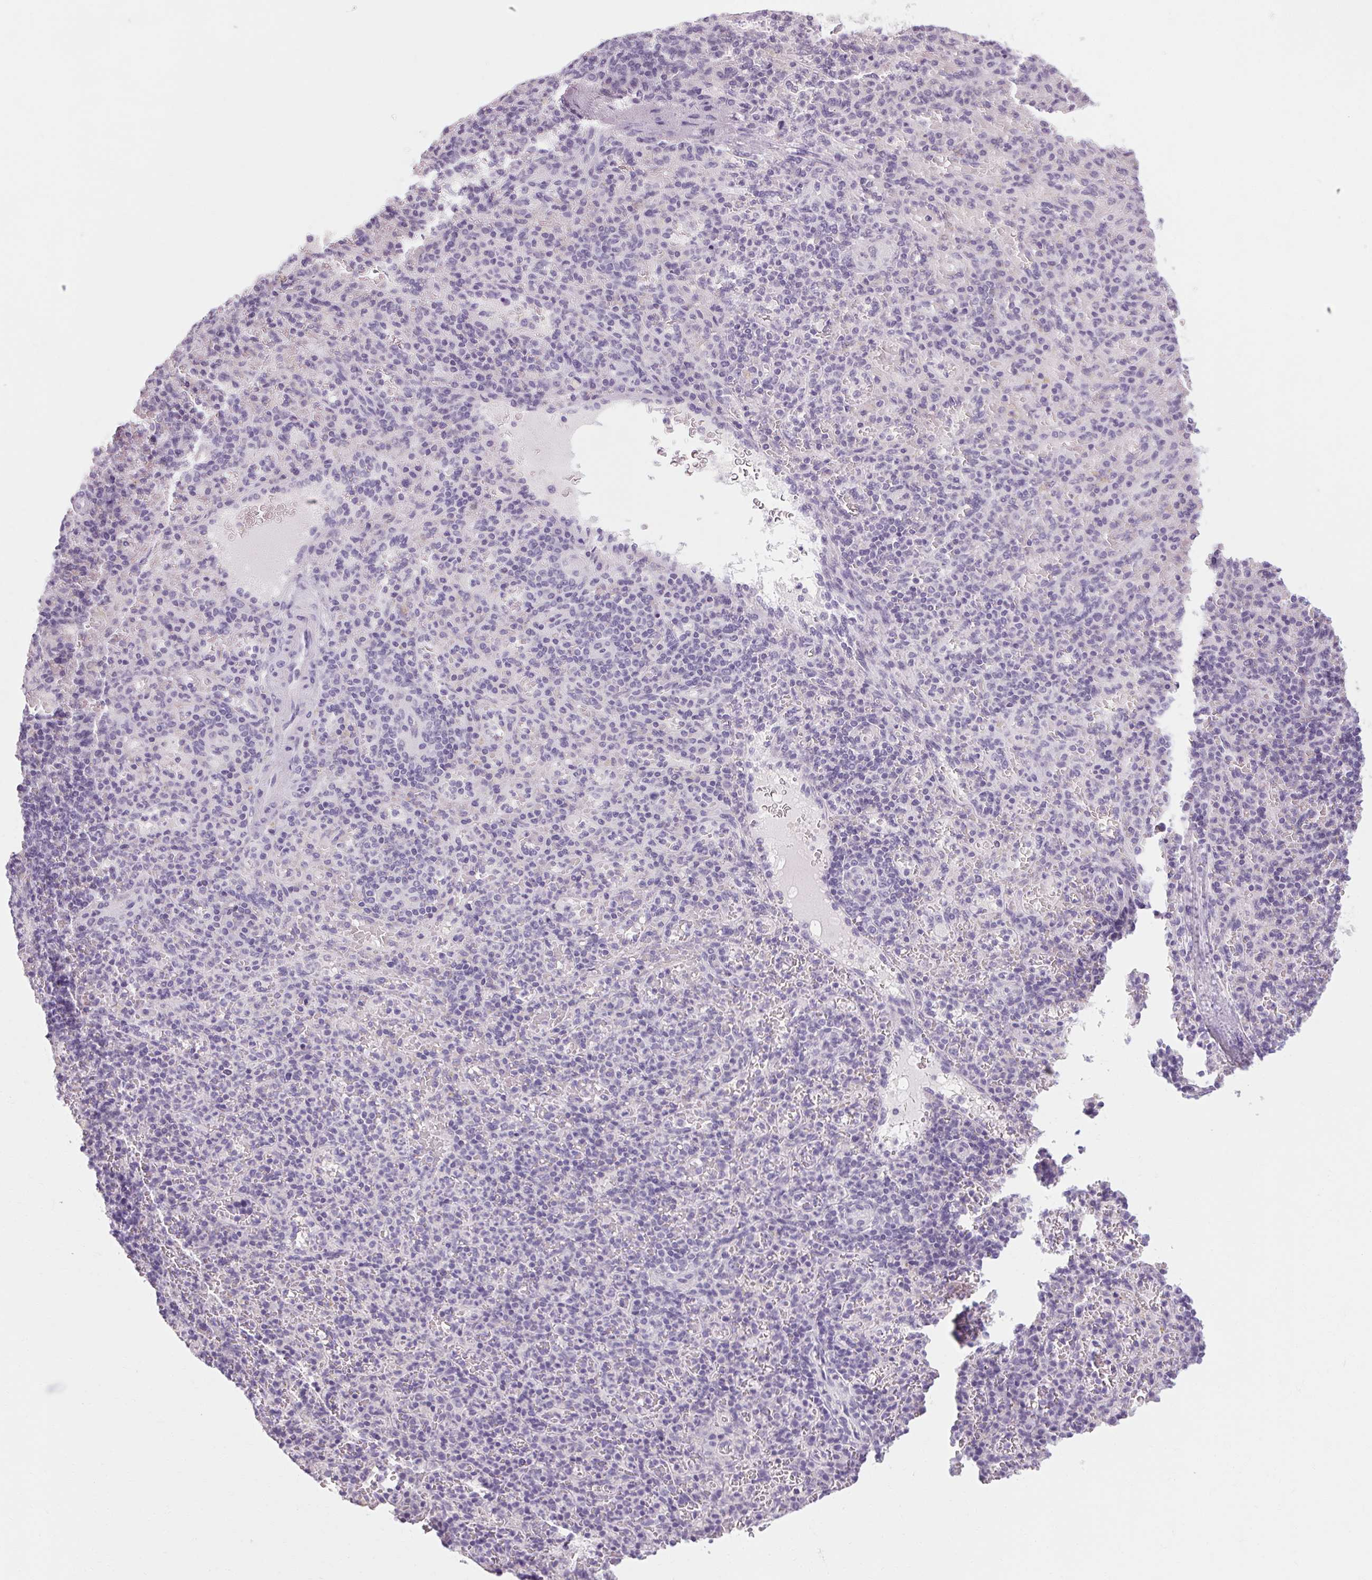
{"staining": {"intensity": "negative", "quantity": "none", "location": "none"}, "tissue": "spleen", "cell_type": "Cells in red pulp", "image_type": "normal", "snomed": [{"axis": "morphology", "description": "Normal tissue, NOS"}, {"axis": "topography", "description": "Spleen"}], "caption": "Immunohistochemistry histopathology image of normal spleen: human spleen stained with DAB (3,3'-diaminobenzidine) reveals no significant protein expression in cells in red pulp. Nuclei are stained in blue.", "gene": "POMC", "patient": {"sex": "female", "age": 74}}